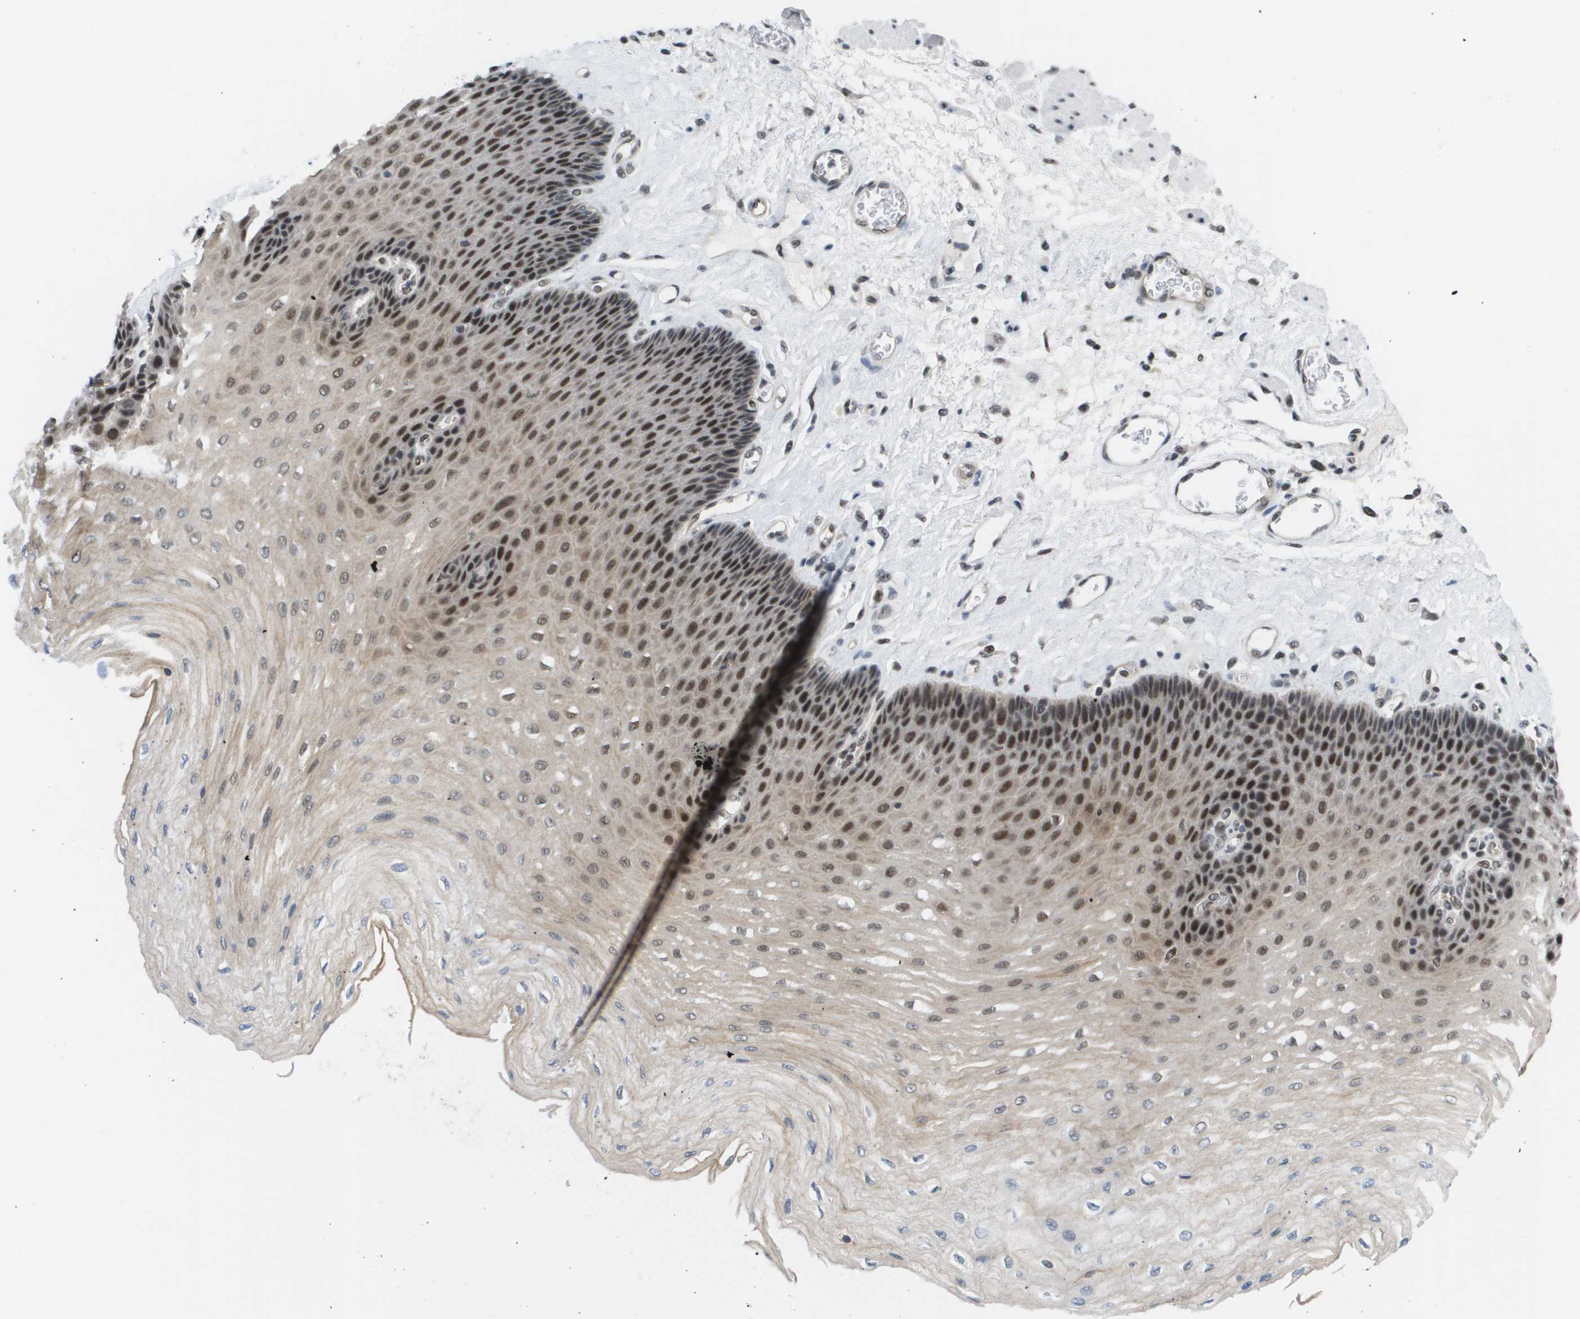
{"staining": {"intensity": "moderate", "quantity": ">75%", "location": "nuclear"}, "tissue": "esophagus", "cell_type": "Squamous epithelial cells", "image_type": "normal", "snomed": [{"axis": "morphology", "description": "Normal tissue, NOS"}, {"axis": "topography", "description": "Esophagus"}], "caption": "Approximately >75% of squamous epithelial cells in benign esophagus exhibit moderate nuclear protein expression as visualized by brown immunohistochemical staining.", "gene": "ISY1", "patient": {"sex": "female", "age": 72}}